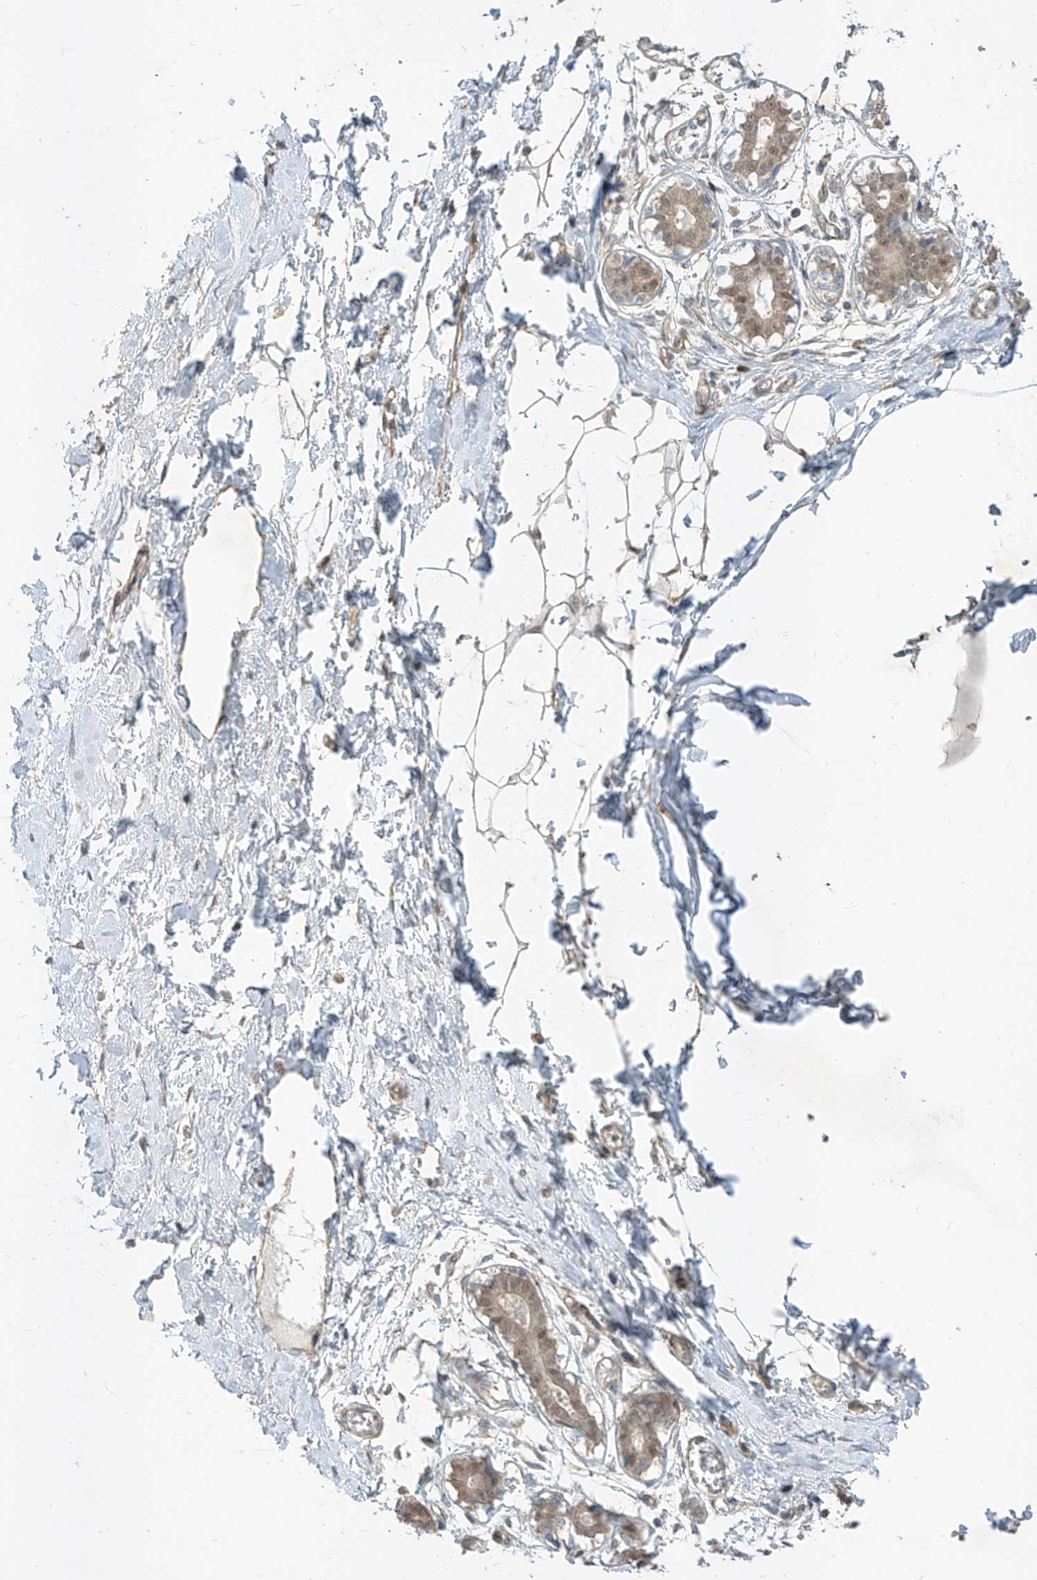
{"staining": {"intensity": "negative", "quantity": "none", "location": "none"}, "tissue": "breast", "cell_type": "Adipocytes", "image_type": "normal", "snomed": [{"axis": "morphology", "description": "Normal tissue, NOS"}, {"axis": "topography", "description": "Breast"}], "caption": "This photomicrograph is of unremarkable breast stained with IHC to label a protein in brown with the nuclei are counter-stained blue. There is no staining in adipocytes.", "gene": "EPHX4", "patient": {"sex": "female", "age": 27}}